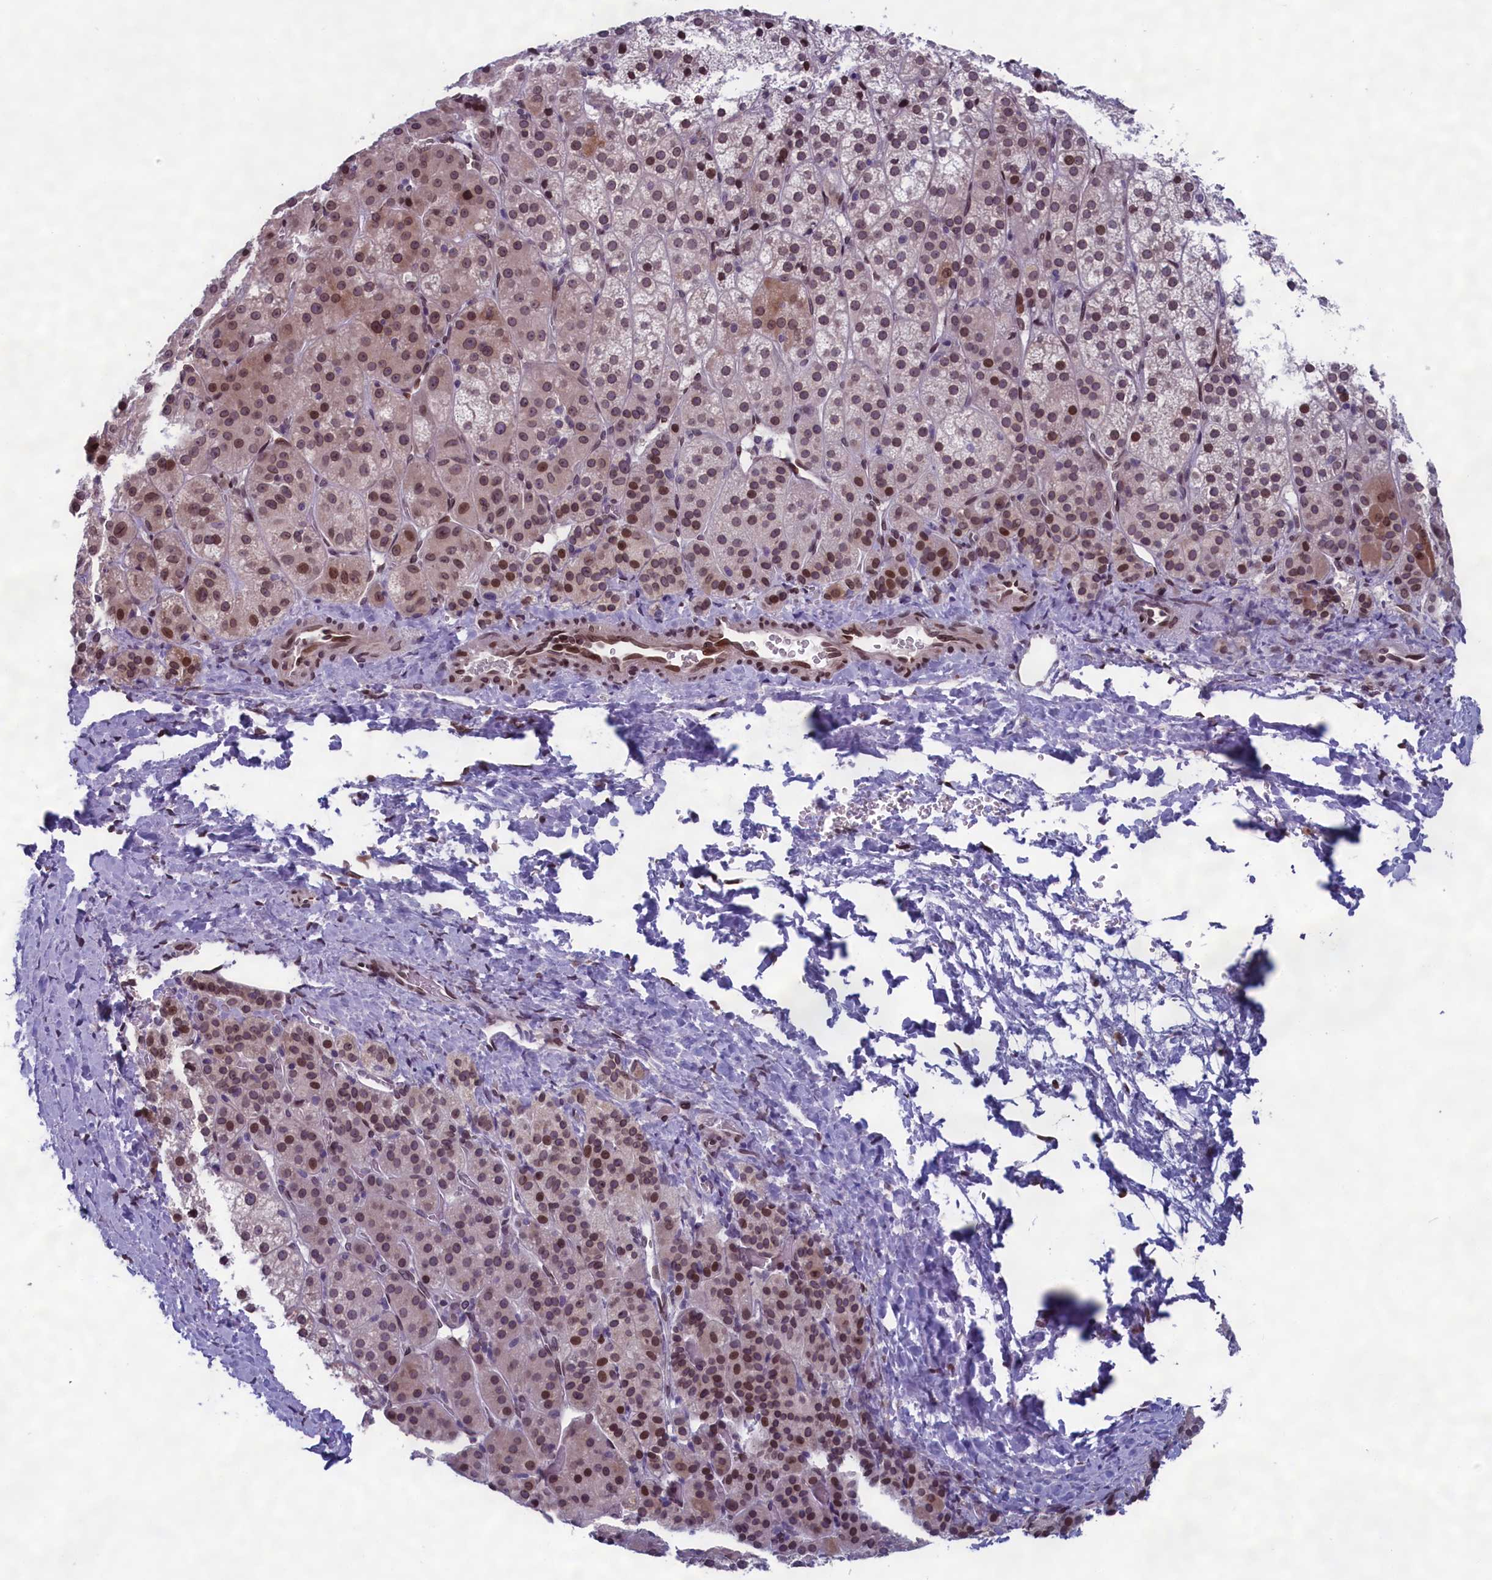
{"staining": {"intensity": "moderate", "quantity": "25%-75%", "location": "nuclear"}, "tissue": "adrenal gland", "cell_type": "Glandular cells", "image_type": "normal", "snomed": [{"axis": "morphology", "description": "Normal tissue, NOS"}, {"axis": "topography", "description": "Adrenal gland"}], "caption": "Immunohistochemistry histopathology image of unremarkable human adrenal gland stained for a protein (brown), which shows medium levels of moderate nuclear expression in approximately 25%-75% of glandular cells.", "gene": "GPSM1", "patient": {"sex": "female", "age": 57}}